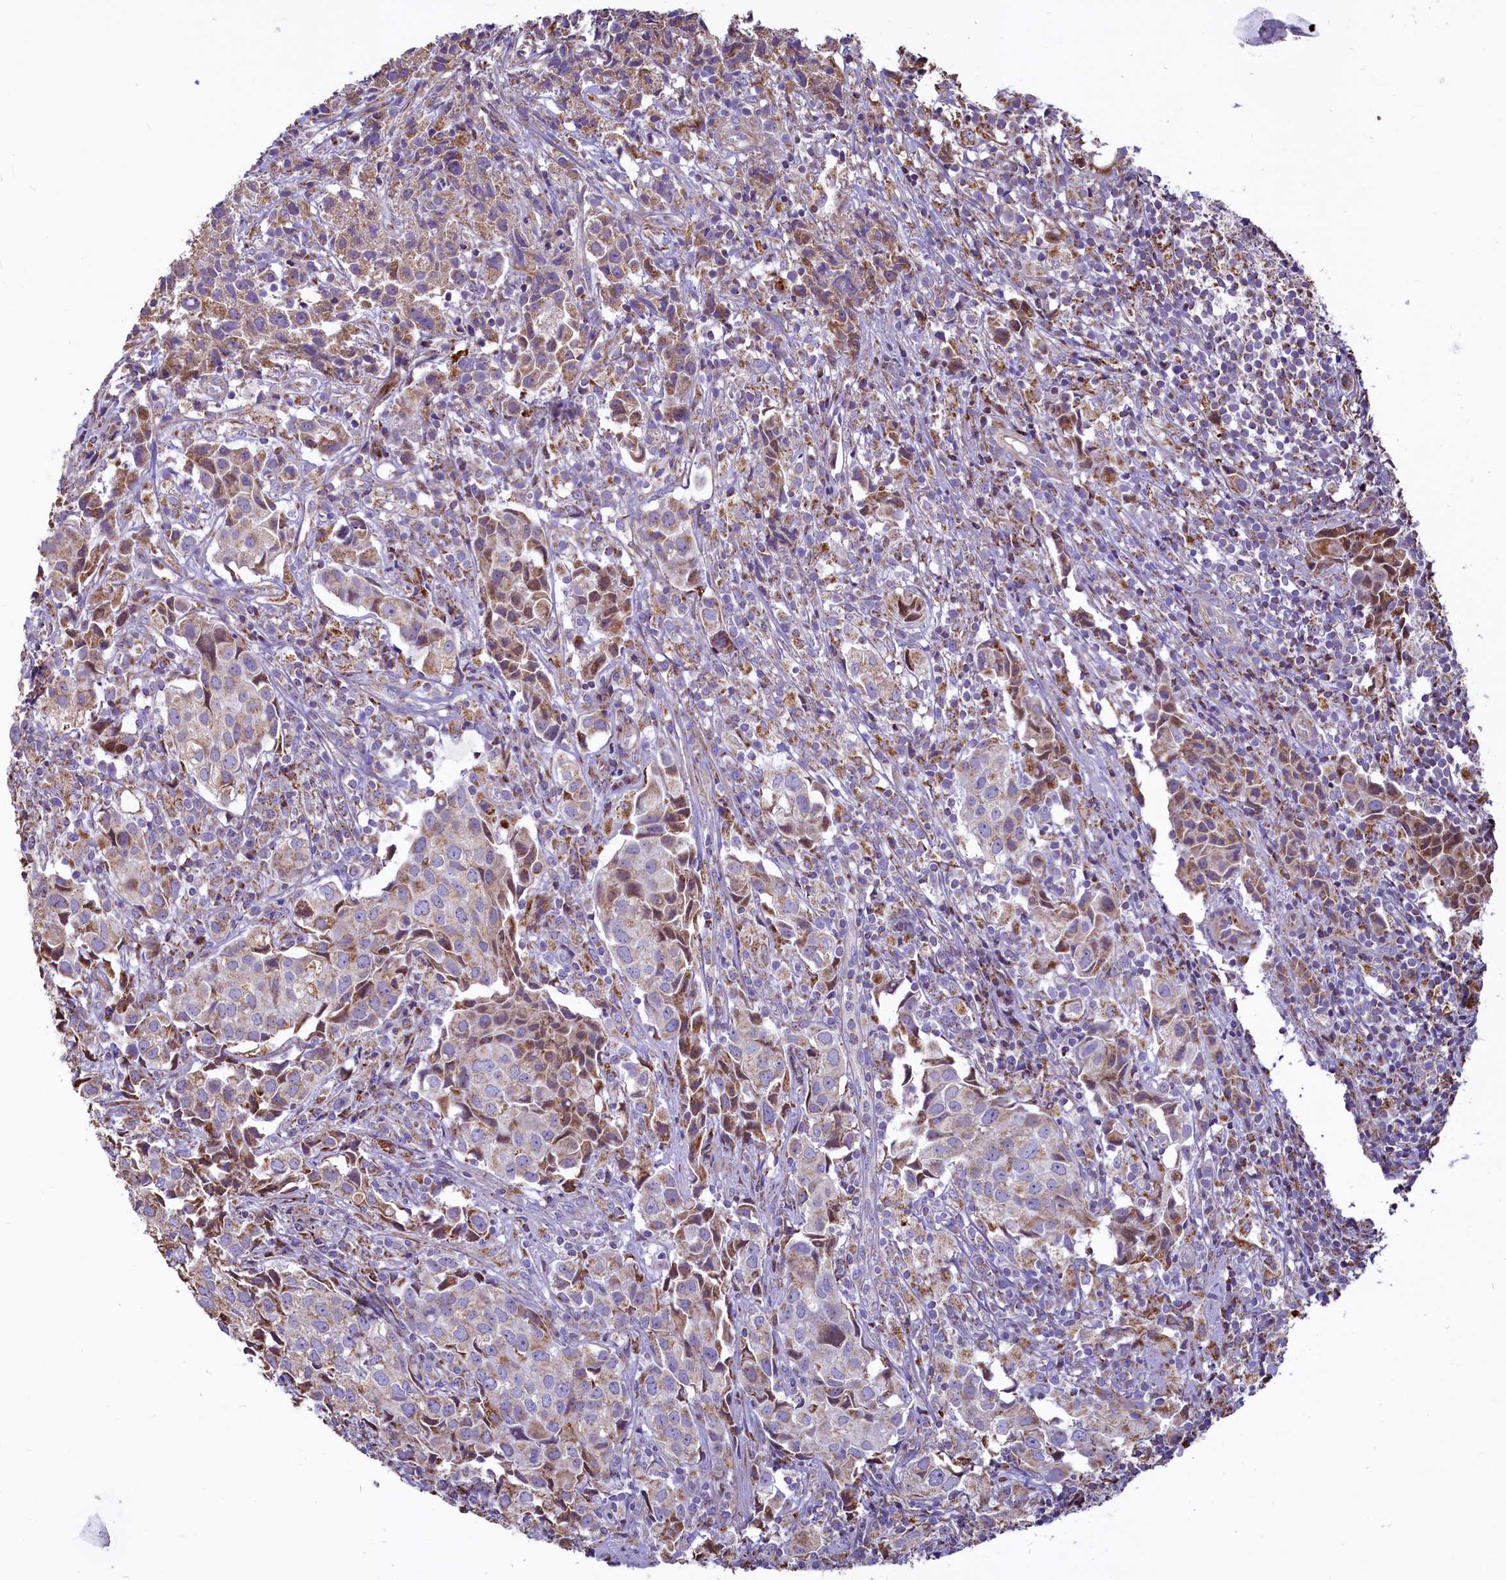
{"staining": {"intensity": "weak", "quantity": "25%-75%", "location": "cytoplasmic/membranous"}, "tissue": "urothelial cancer", "cell_type": "Tumor cells", "image_type": "cancer", "snomed": [{"axis": "morphology", "description": "Urothelial carcinoma, High grade"}, {"axis": "topography", "description": "Urinary bladder"}], "caption": "Approximately 25%-75% of tumor cells in human high-grade urothelial carcinoma reveal weak cytoplasmic/membranous protein positivity as visualized by brown immunohistochemical staining.", "gene": "VWCE", "patient": {"sex": "female", "age": 75}}